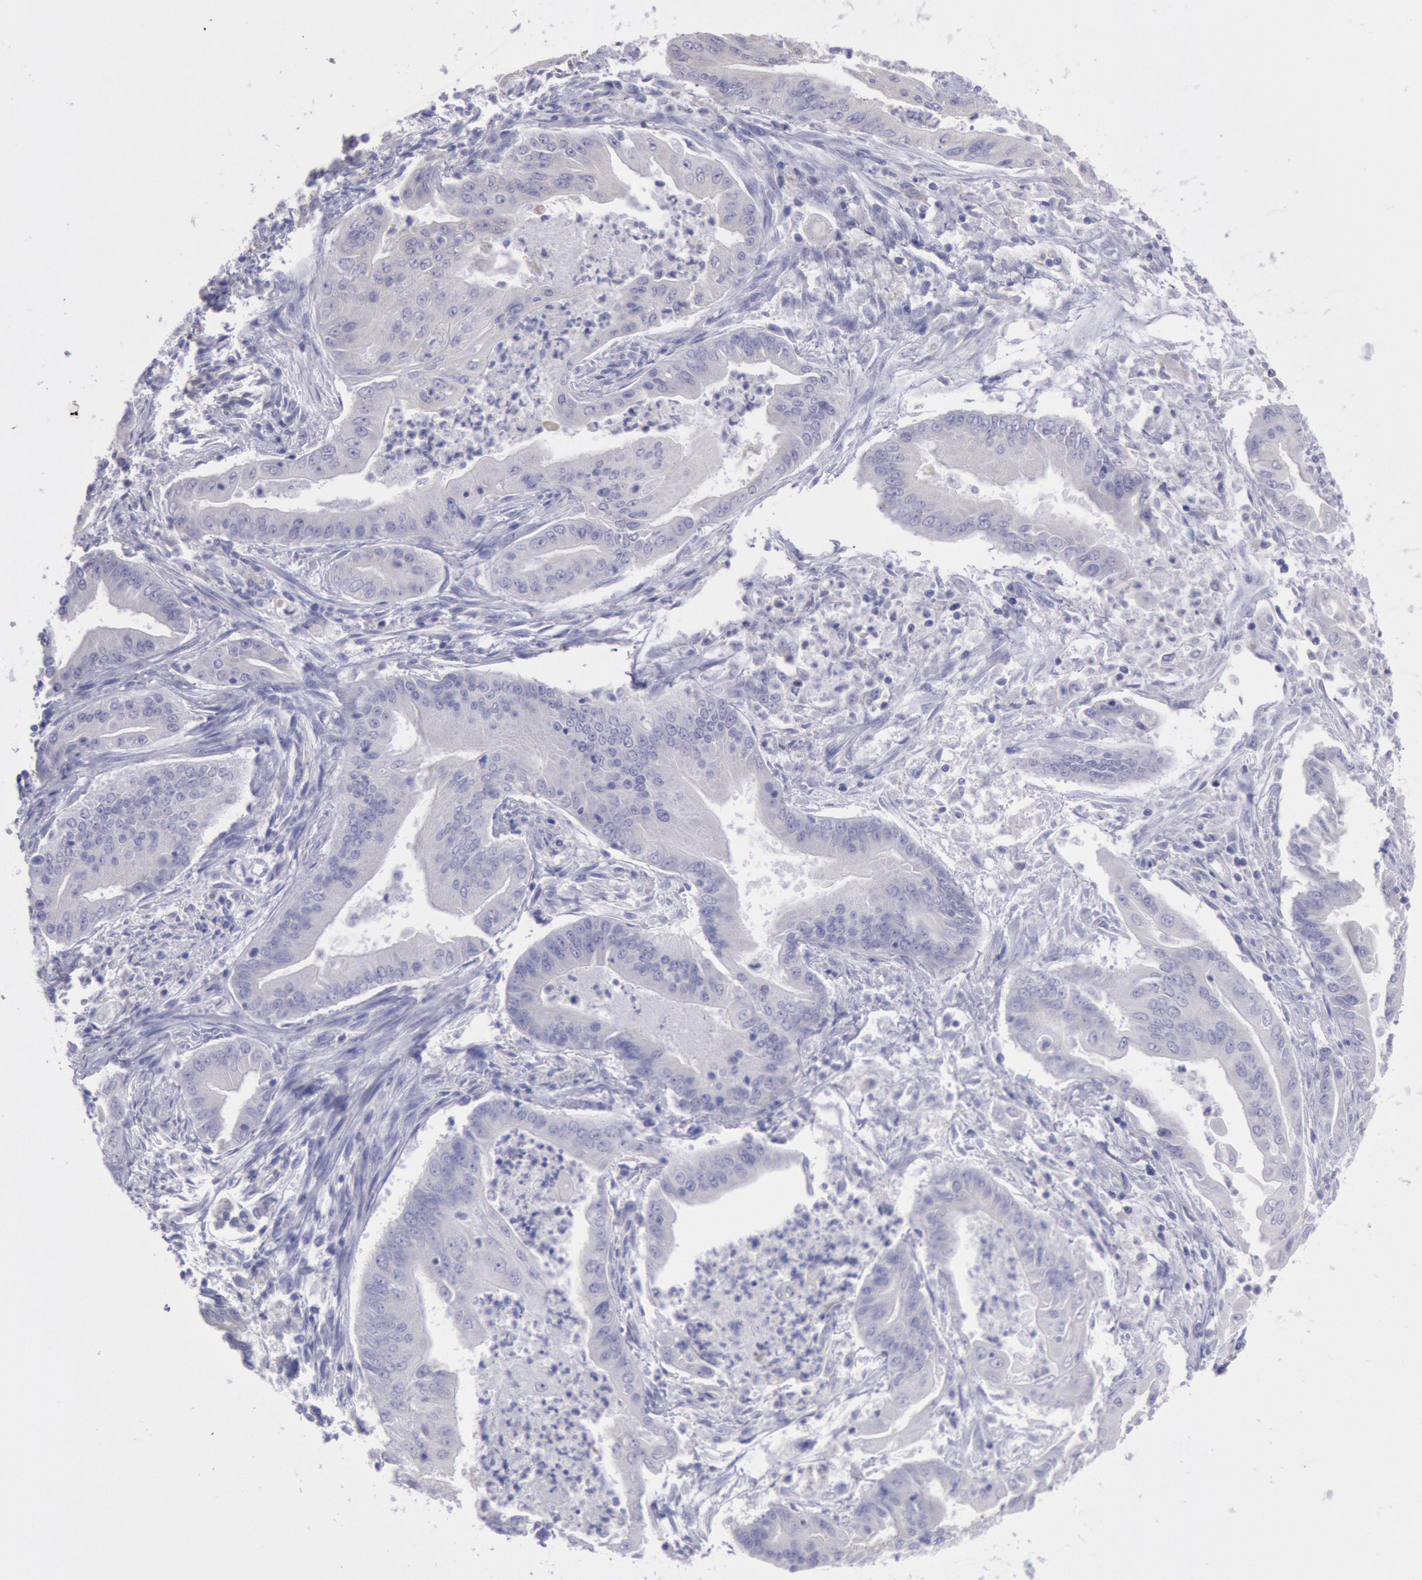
{"staining": {"intensity": "negative", "quantity": "none", "location": "none"}, "tissue": "endometrial cancer", "cell_type": "Tumor cells", "image_type": "cancer", "snomed": [{"axis": "morphology", "description": "Adenocarcinoma, NOS"}, {"axis": "topography", "description": "Endometrium"}], "caption": "DAB immunohistochemical staining of adenocarcinoma (endometrial) reveals no significant staining in tumor cells. (Stains: DAB (3,3'-diaminobenzidine) IHC with hematoxylin counter stain, Microscopy: brightfield microscopy at high magnification).", "gene": "MYH7", "patient": {"sex": "female", "age": 63}}